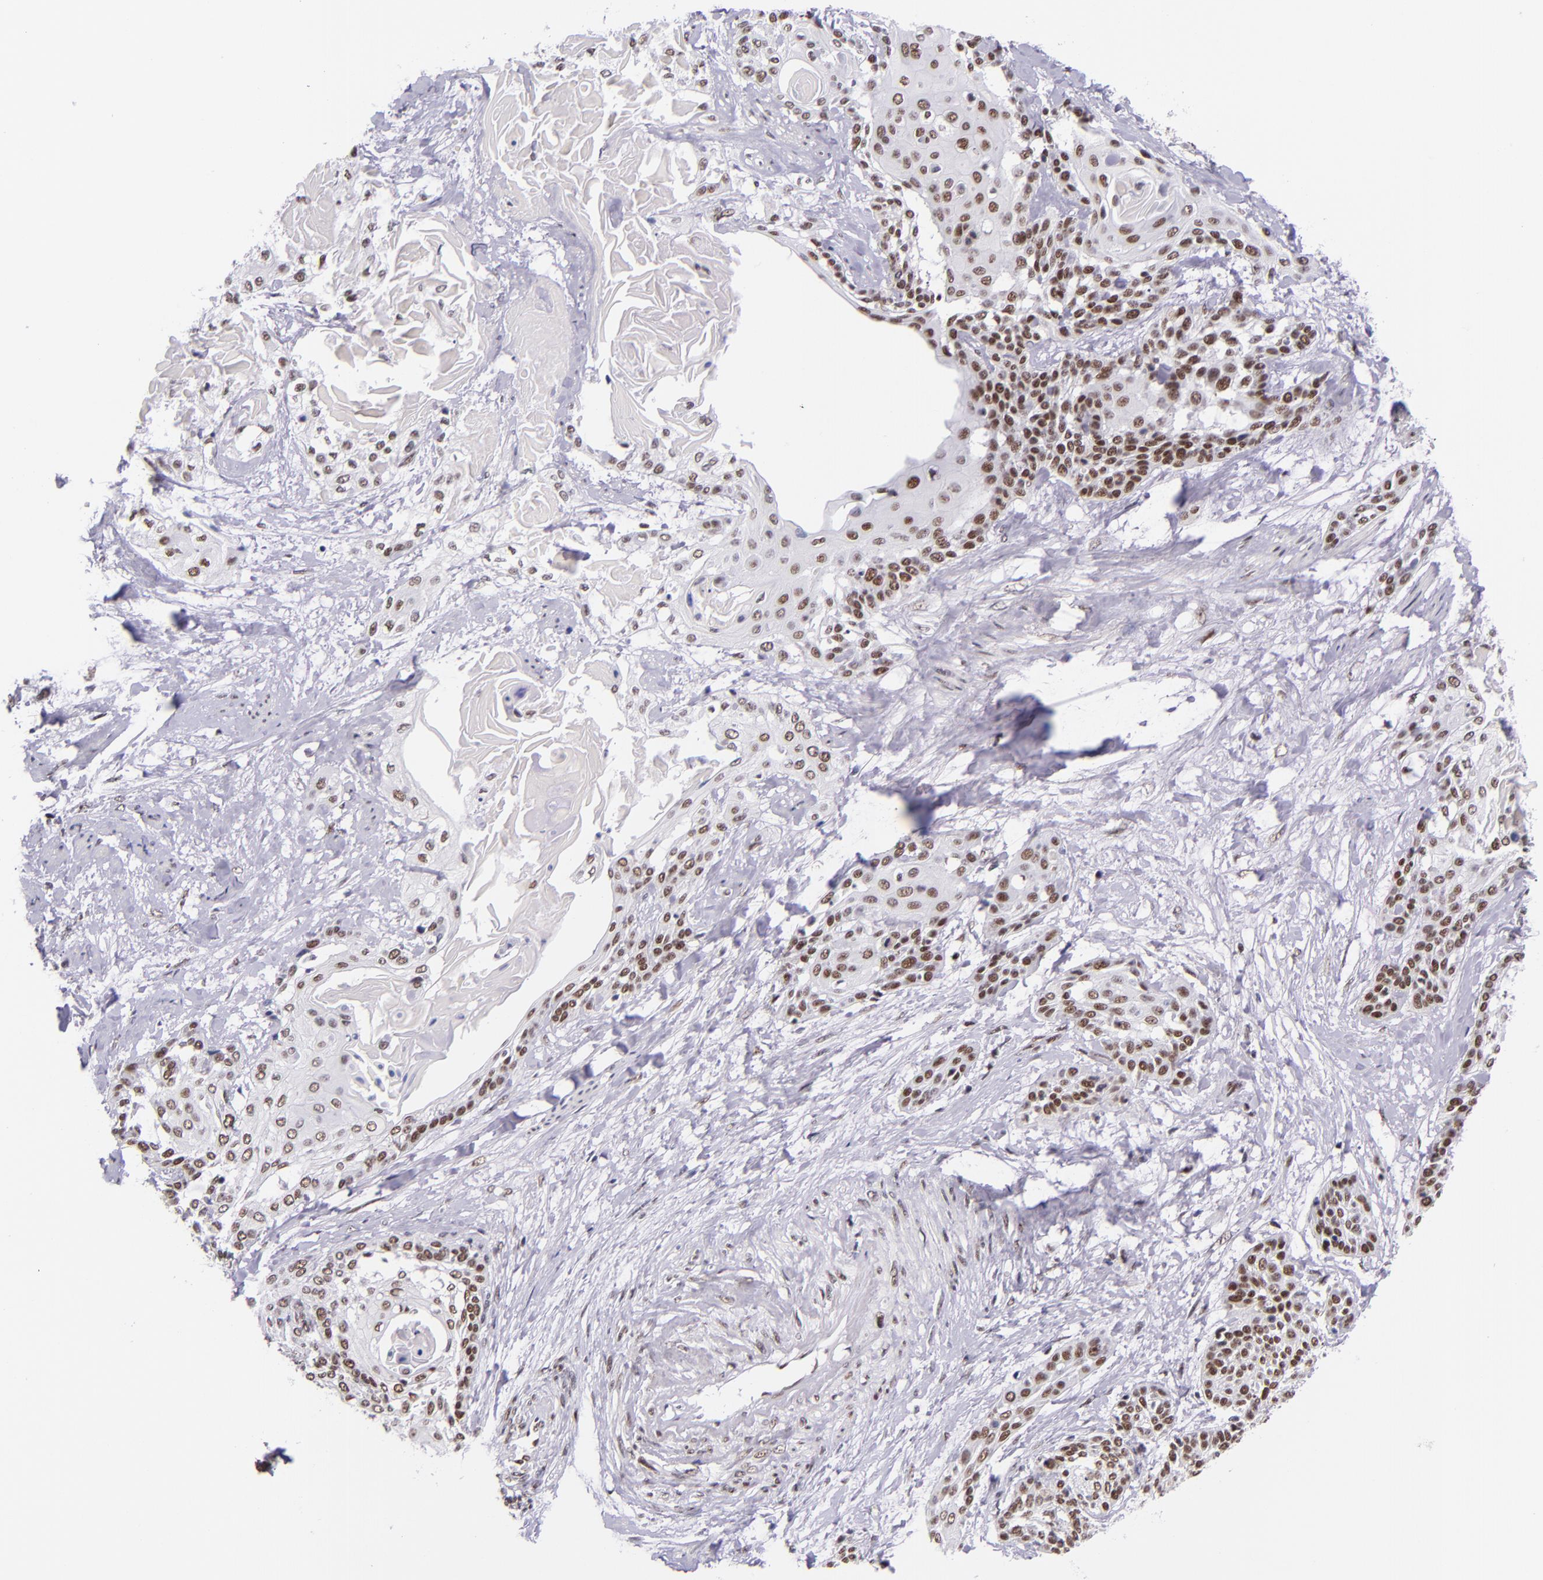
{"staining": {"intensity": "moderate", "quantity": "25%-75%", "location": "nuclear"}, "tissue": "cervical cancer", "cell_type": "Tumor cells", "image_type": "cancer", "snomed": [{"axis": "morphology", "description": "Squamous cell carcinoma, NOS"}, {"axis": "topography", "description": "Cervix"}], "caption": "Immunohistochemical staining of human cervical squamous cell carcinoma demonstrates medium levels of moderate nuclear protein positivity in about 25%-75% of tumor cells.", "gene": "GPKOW", "patient": {"sex": "female", "age": 57}}